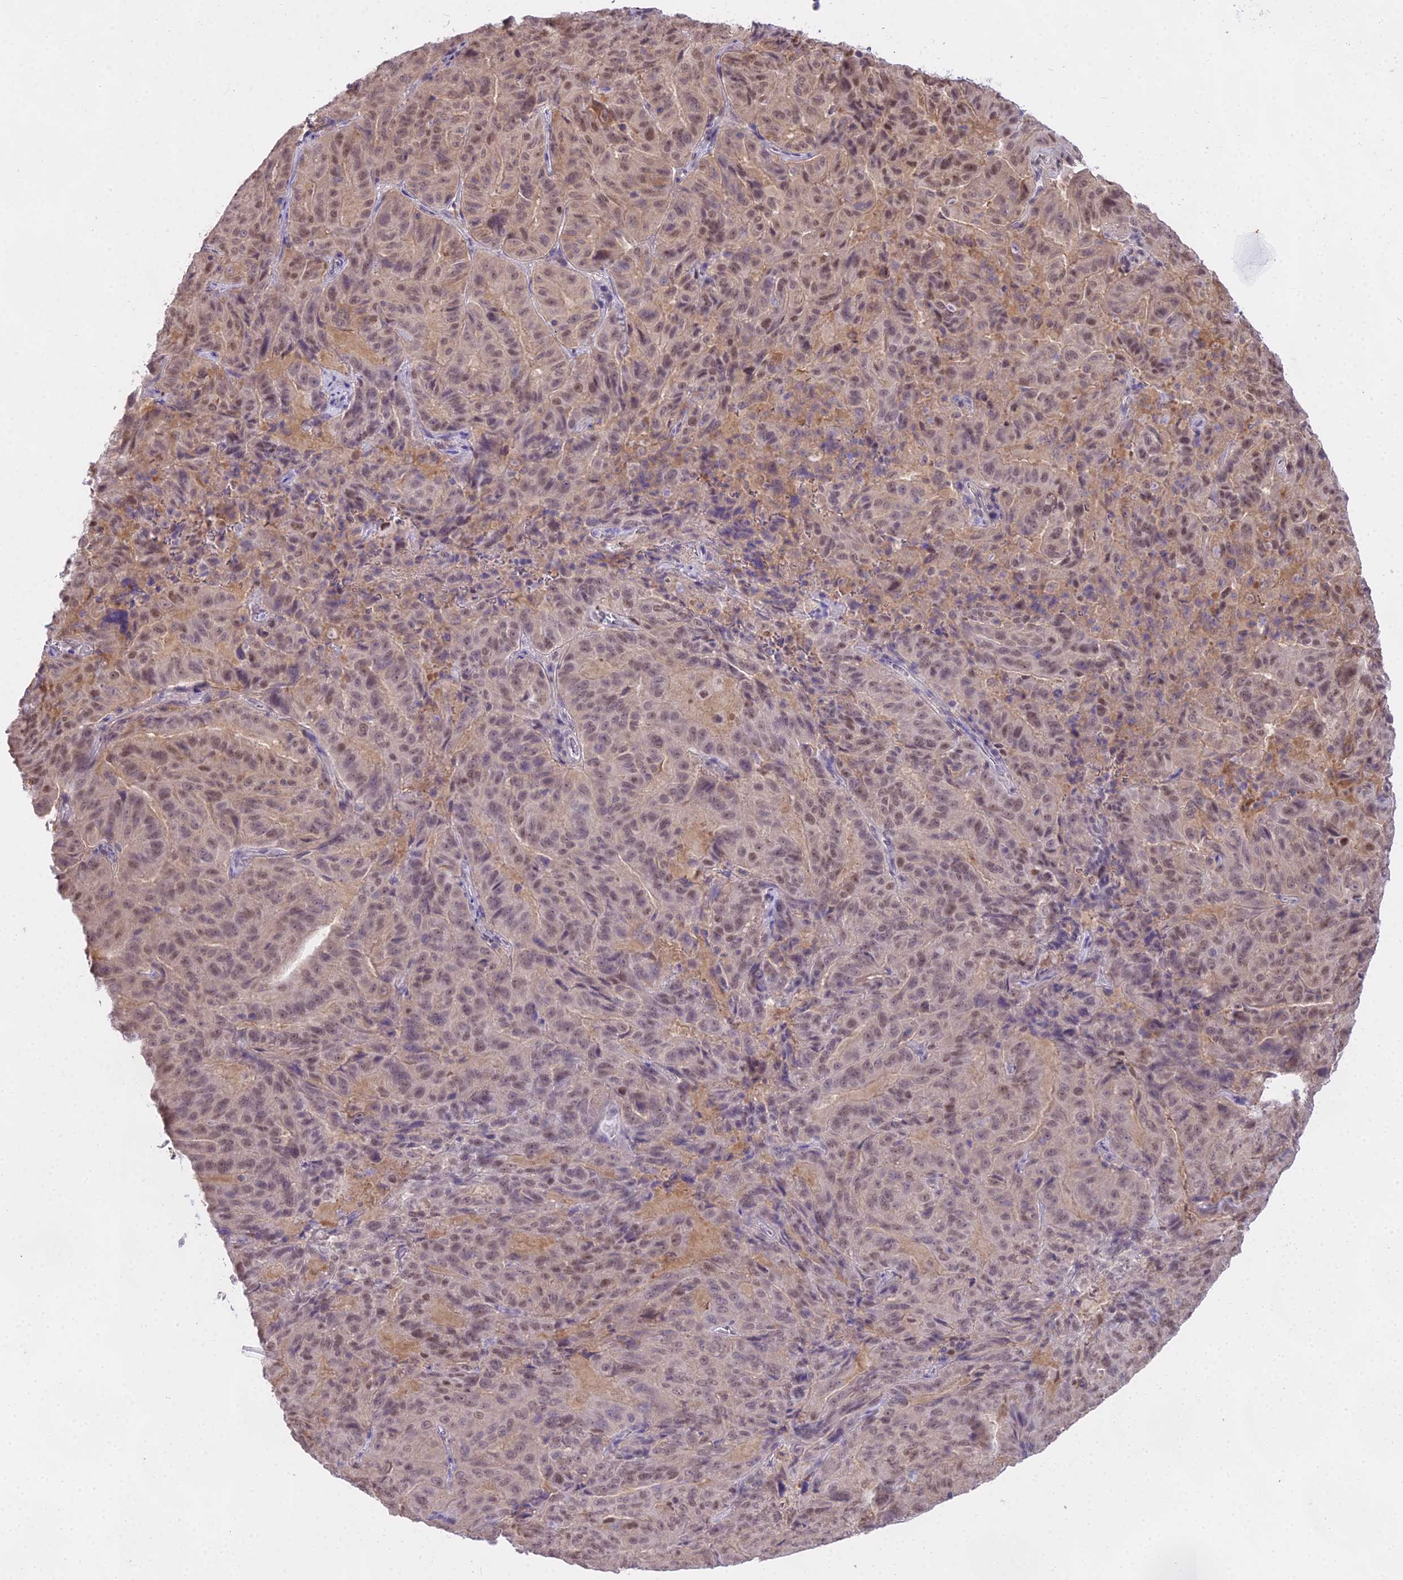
{"staining": {"intensity": "weak", "quantity": ">75%", "location": "cytoplasmic/membranous,nuclear"}, "tissue": "pancreatic cancer", "cell_type": "Tumor cells", "image_type": "cancer", "snomed": [{"axis": "morphology", "description": "Adenocarcinoma, NOS"}, {"axis": "topography", "description": "Pancreas"}], "caption": "Pancreatic cancer (adenocarcinoma) stained for a protein (brown) demonstrates weak cytoplasmic/membranous and nuclear positive staining in approximately >75% of tumor cells.", "gene": "MAT2A", "patient": {"sex": "male", "age": 63}}